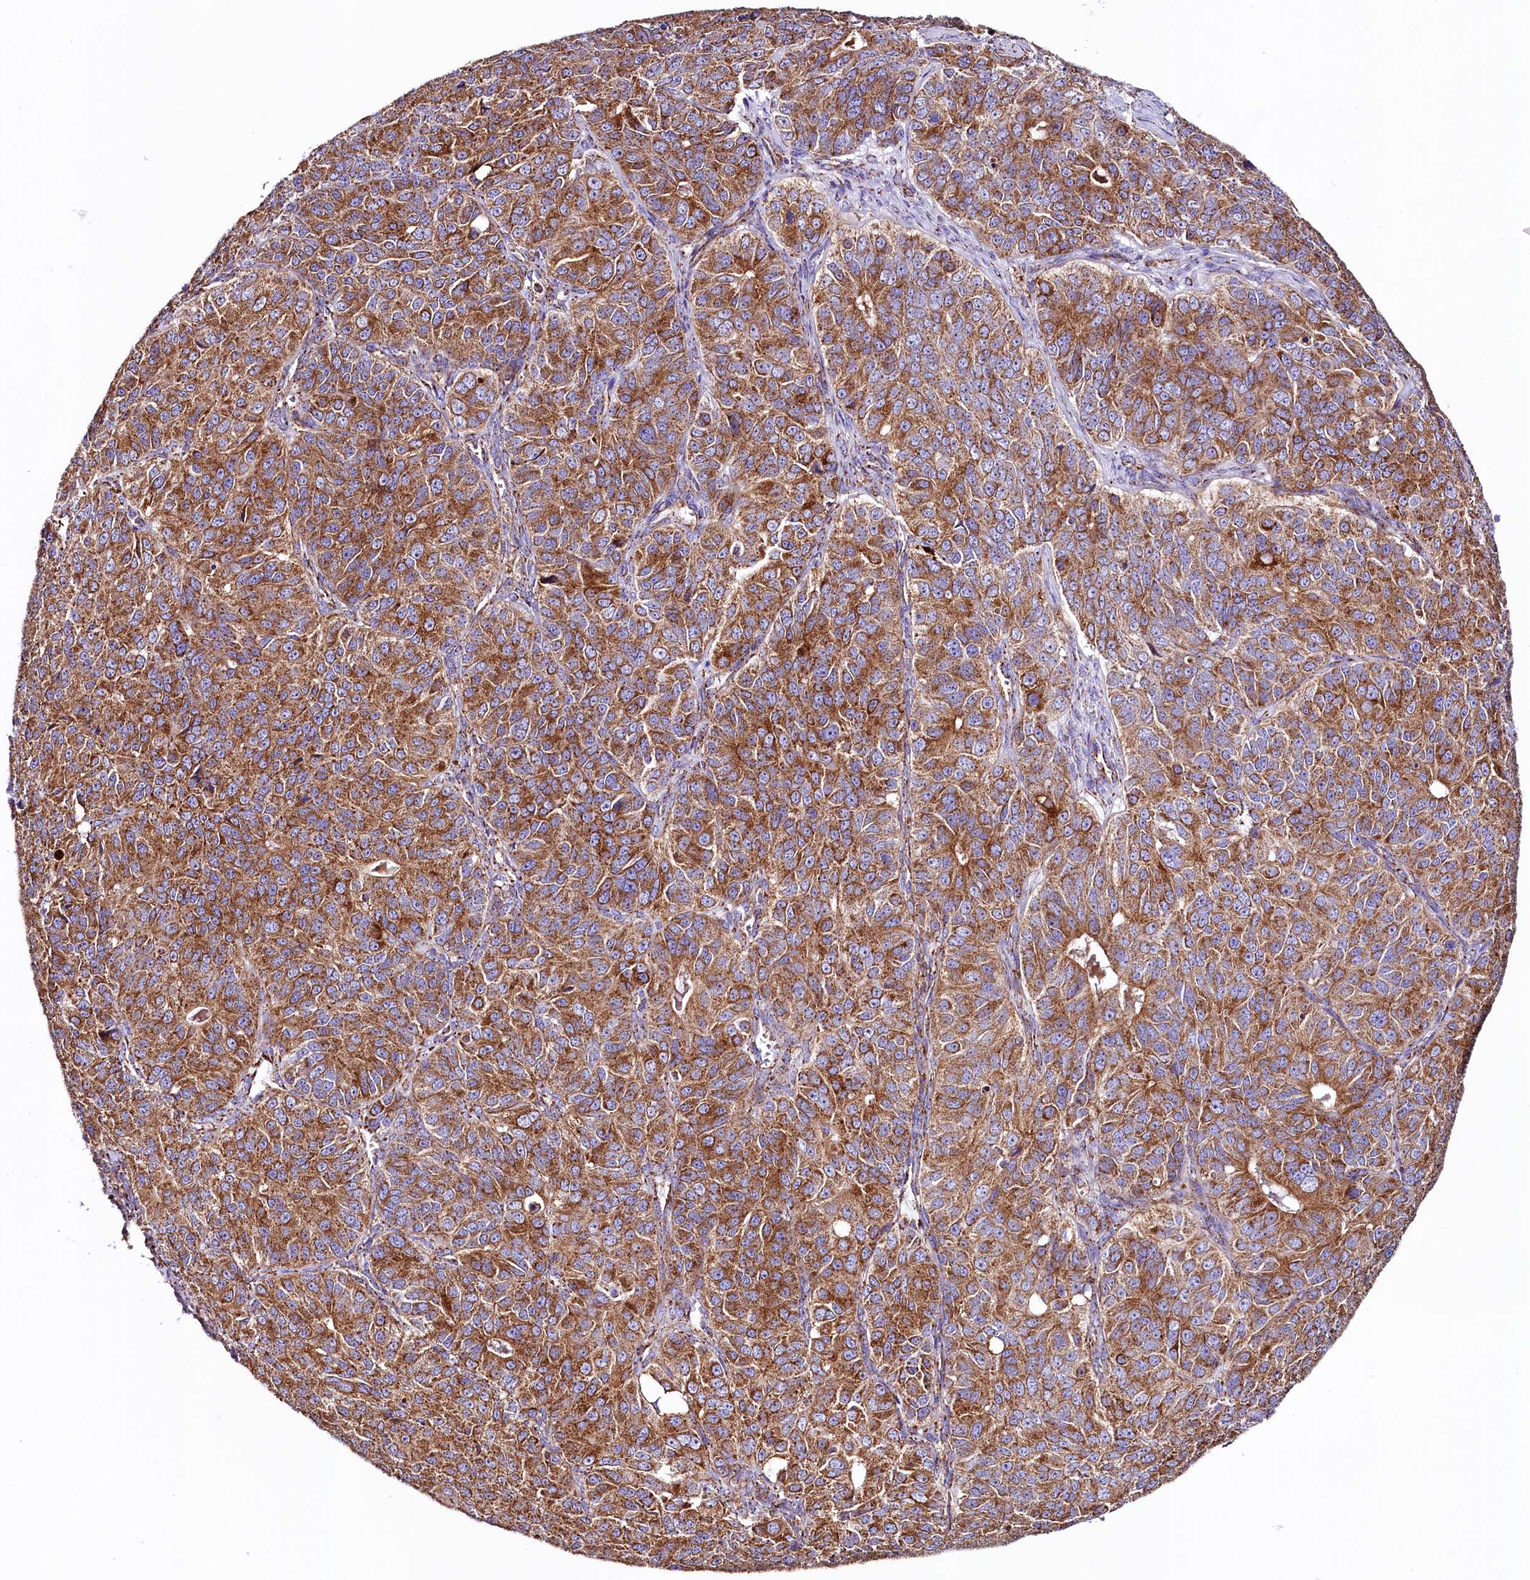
{"staining": {"intensity": "strong", "quantity": ">75%", "location": "cytoplasmic/membranous"}, "tissue": "ovarian cancer", "cell_type": "Tumor cells", "image_type": "cancer", "snomed": [{"axis": "morphology", "description": "Carcinoma, endometroid"}, {"axis": "topography", "description": "Ovary"}], "caption": "Tumor cells display strong cytoplasmic/membranous positivity in about >75% of cells in ovarian endometroid carcinoma. The staining was performed using DAB, with brown indicating positive protein expression. Nuclei are stained blue with hematoxylin.", "gene": "APLP2", "patient": {"sex": "female", "age": 51}}